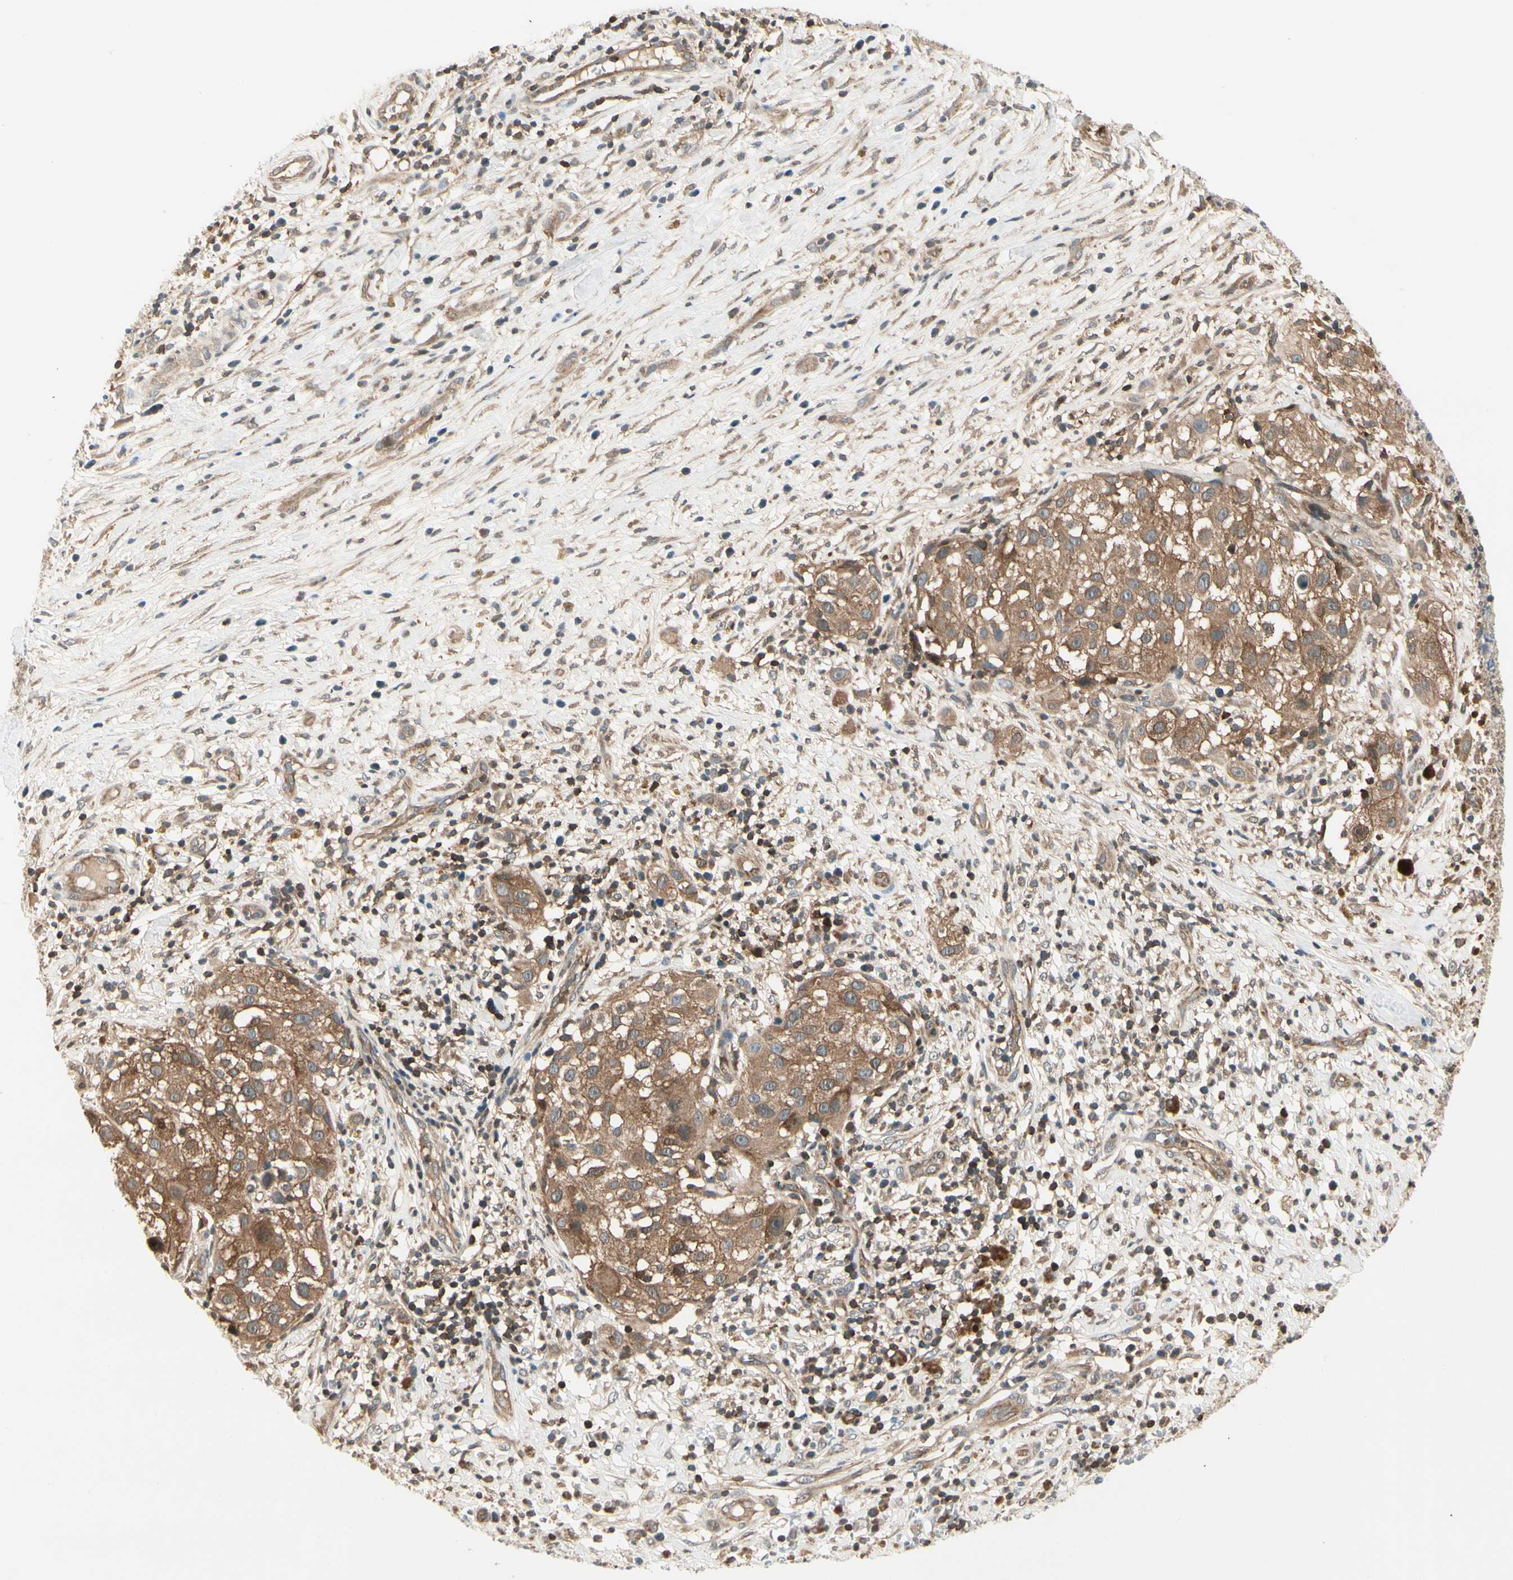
{"staining": {"intensity": "moderate", "quantity": ">75%", "location": "cytoplasmic/membranous"}, "tissue": "melanoma", "cell_type": "Tumor cells", "image_type": "cancer", "snomed": [{"axis": "morphology", "description": "Necrosis, NOS"}, {"axis": "morphology", "description": "Malignant melanoma, NOS"}, {"axis": "topography", "description": "Skin"}], "caption": "Melanoma stained with a brown dye demonstrates moderate cytoplasmic/membranous positive positivity in approximately >75% of tumor cells.", "gene": "OXSR1", "patient": {"sex": "female", "age": 87}}